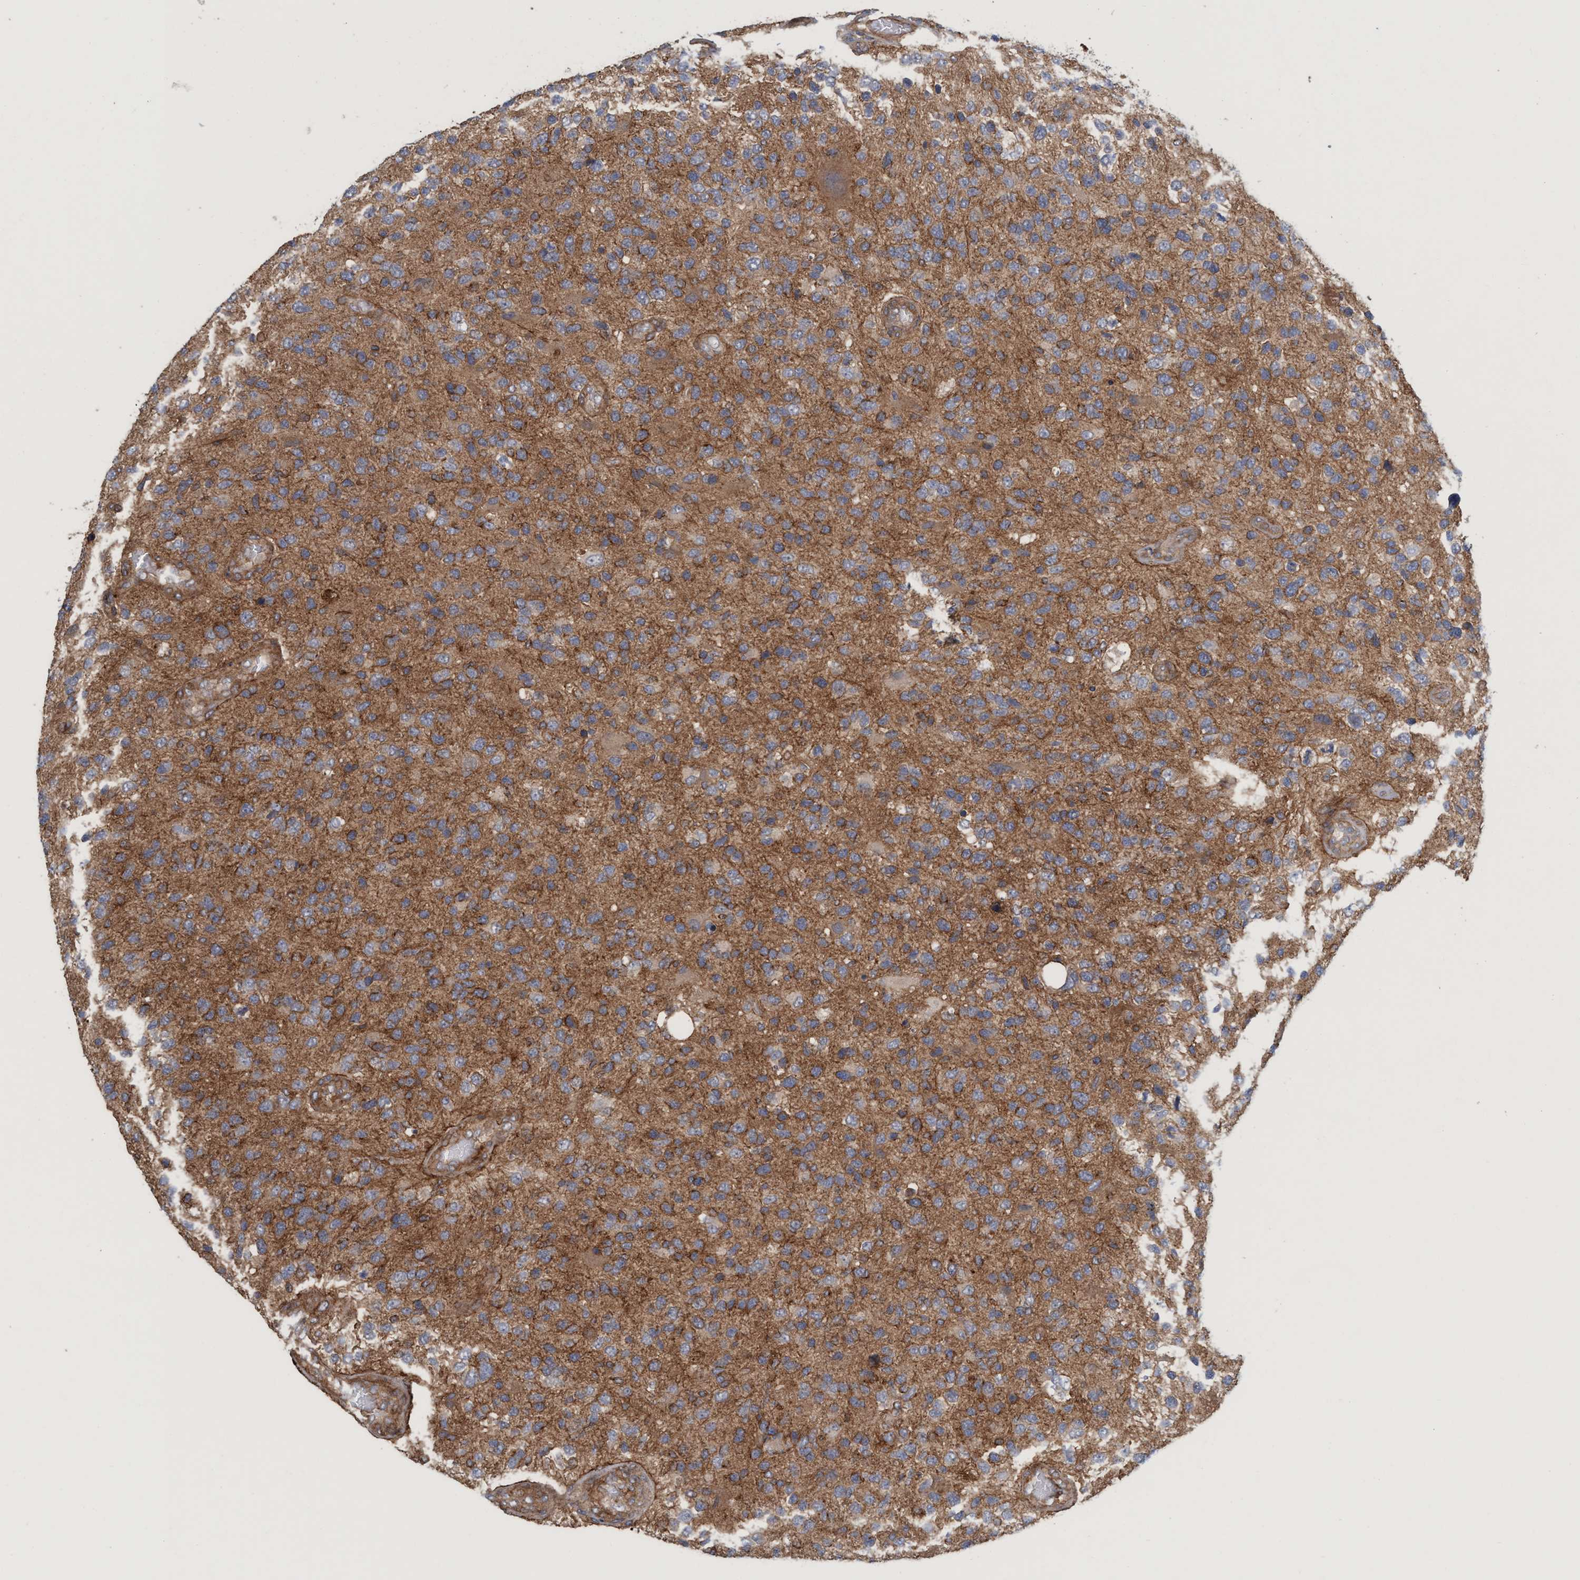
{"staining": {"intensity": "strong", "quantity": ">75%", "location": "cytoplasmic/membranous"}, "tissue": "glioma", "cell_type": "Tumor cells", "image_type": "cancer", "snomed": [{"axis": "morphology", "description": "Glioma, malignant, High grade"}, {"axis": "topography", "description": "Brain"}], "caption": "Protein analysis of malignant glioma (high-grade) tissue demonstrates strong cytoplasmic/membranous expression in approximately >75% of tumor cells.", "gene": "SPECC1", "patient": {"sex": "female", "age": 58}}